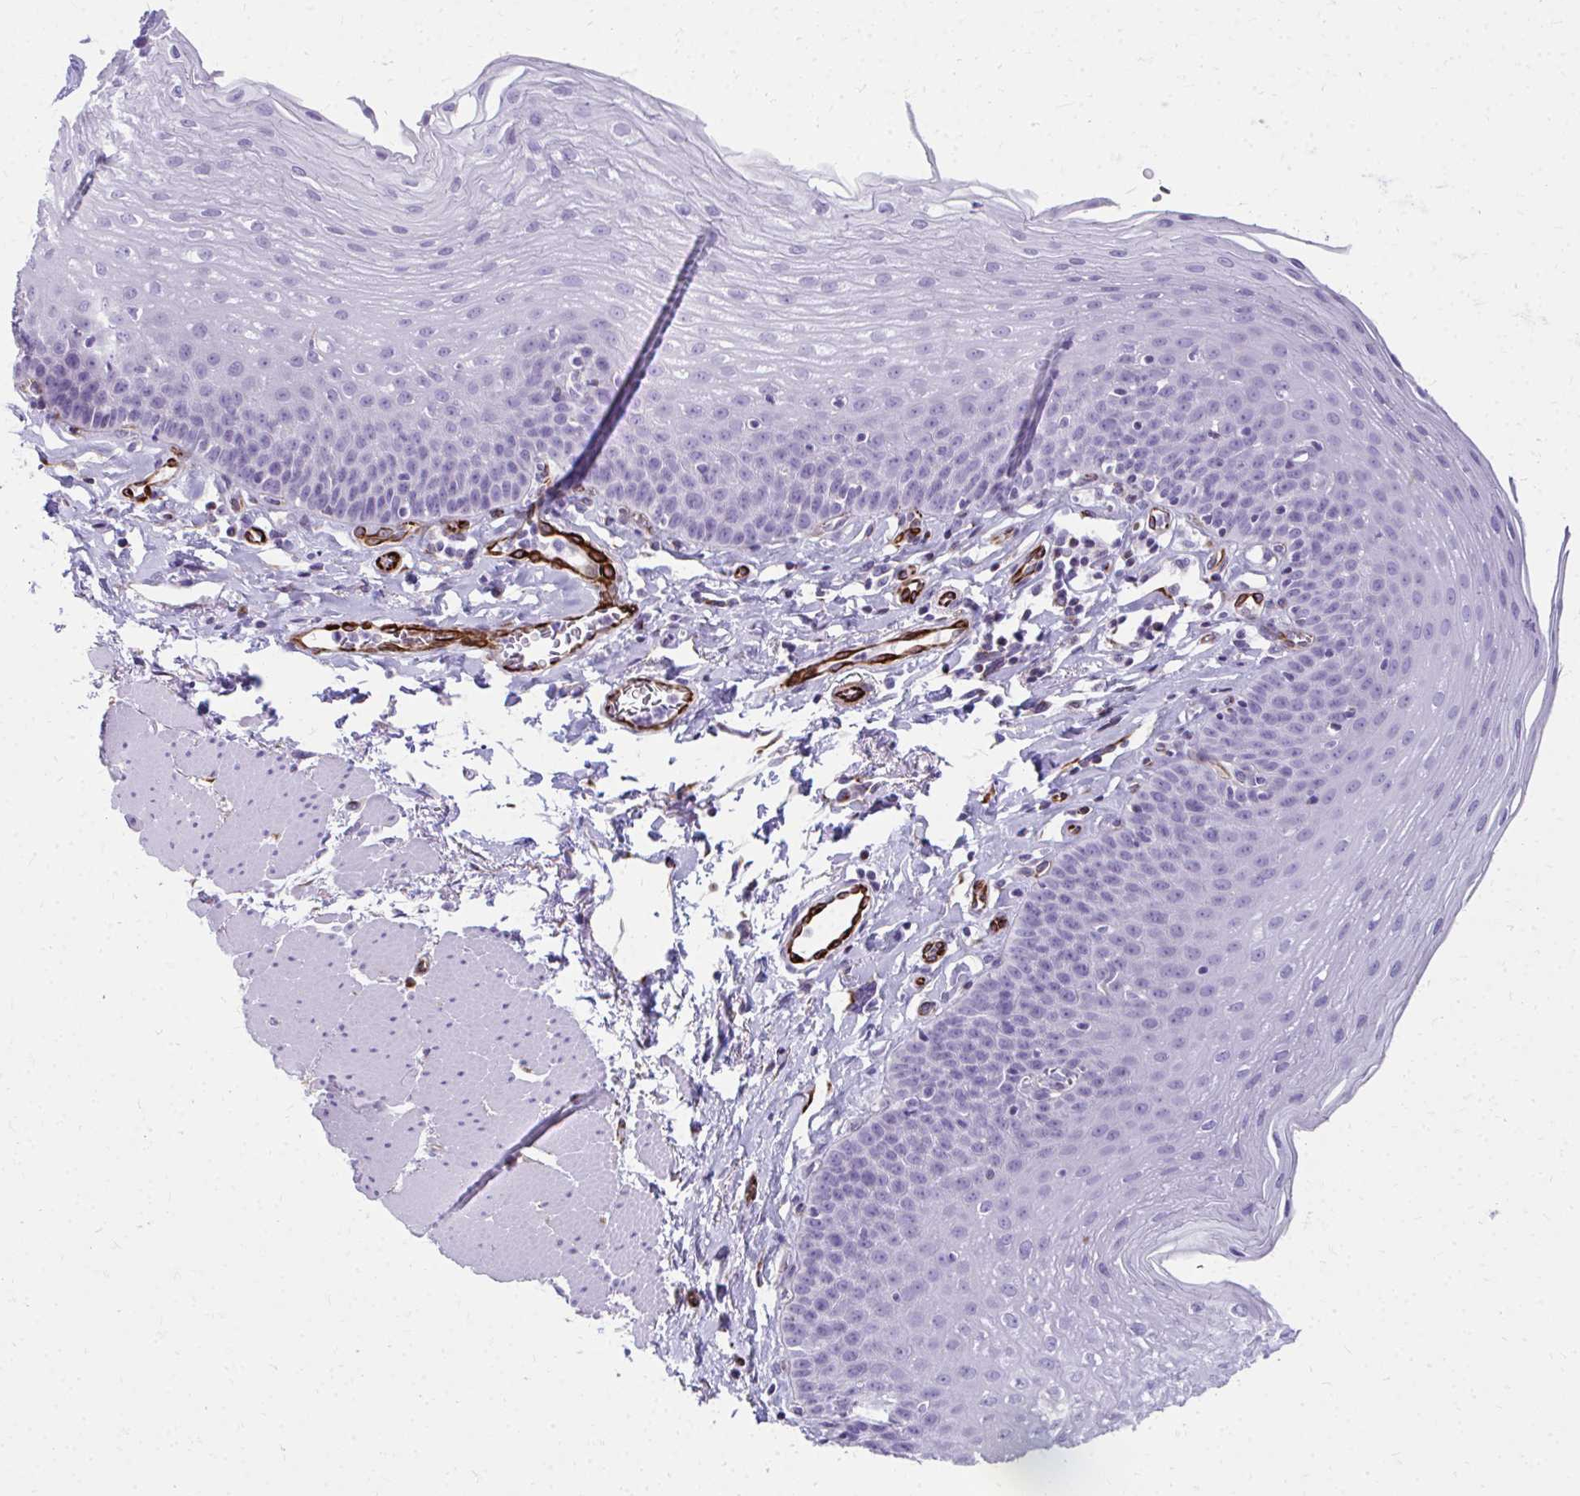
{"staining": {"intensity": "negative", "quantity": "none", "location": "none"}, "tissue": "esophagus", "cell_type": "Squamous epithelial cells", "image_type": "normal", "snomed": [{"axis": "morphology", "description": "Normal tissue, NOS"}, {"axis": "topography", "description": "Esophagus"}], "caption": "Protein analysis of normal esophagus displays no significant staining in squamous epithelial cells.", "gene": "TRIM6", "patient": {"sex": "female", "age": 81}}